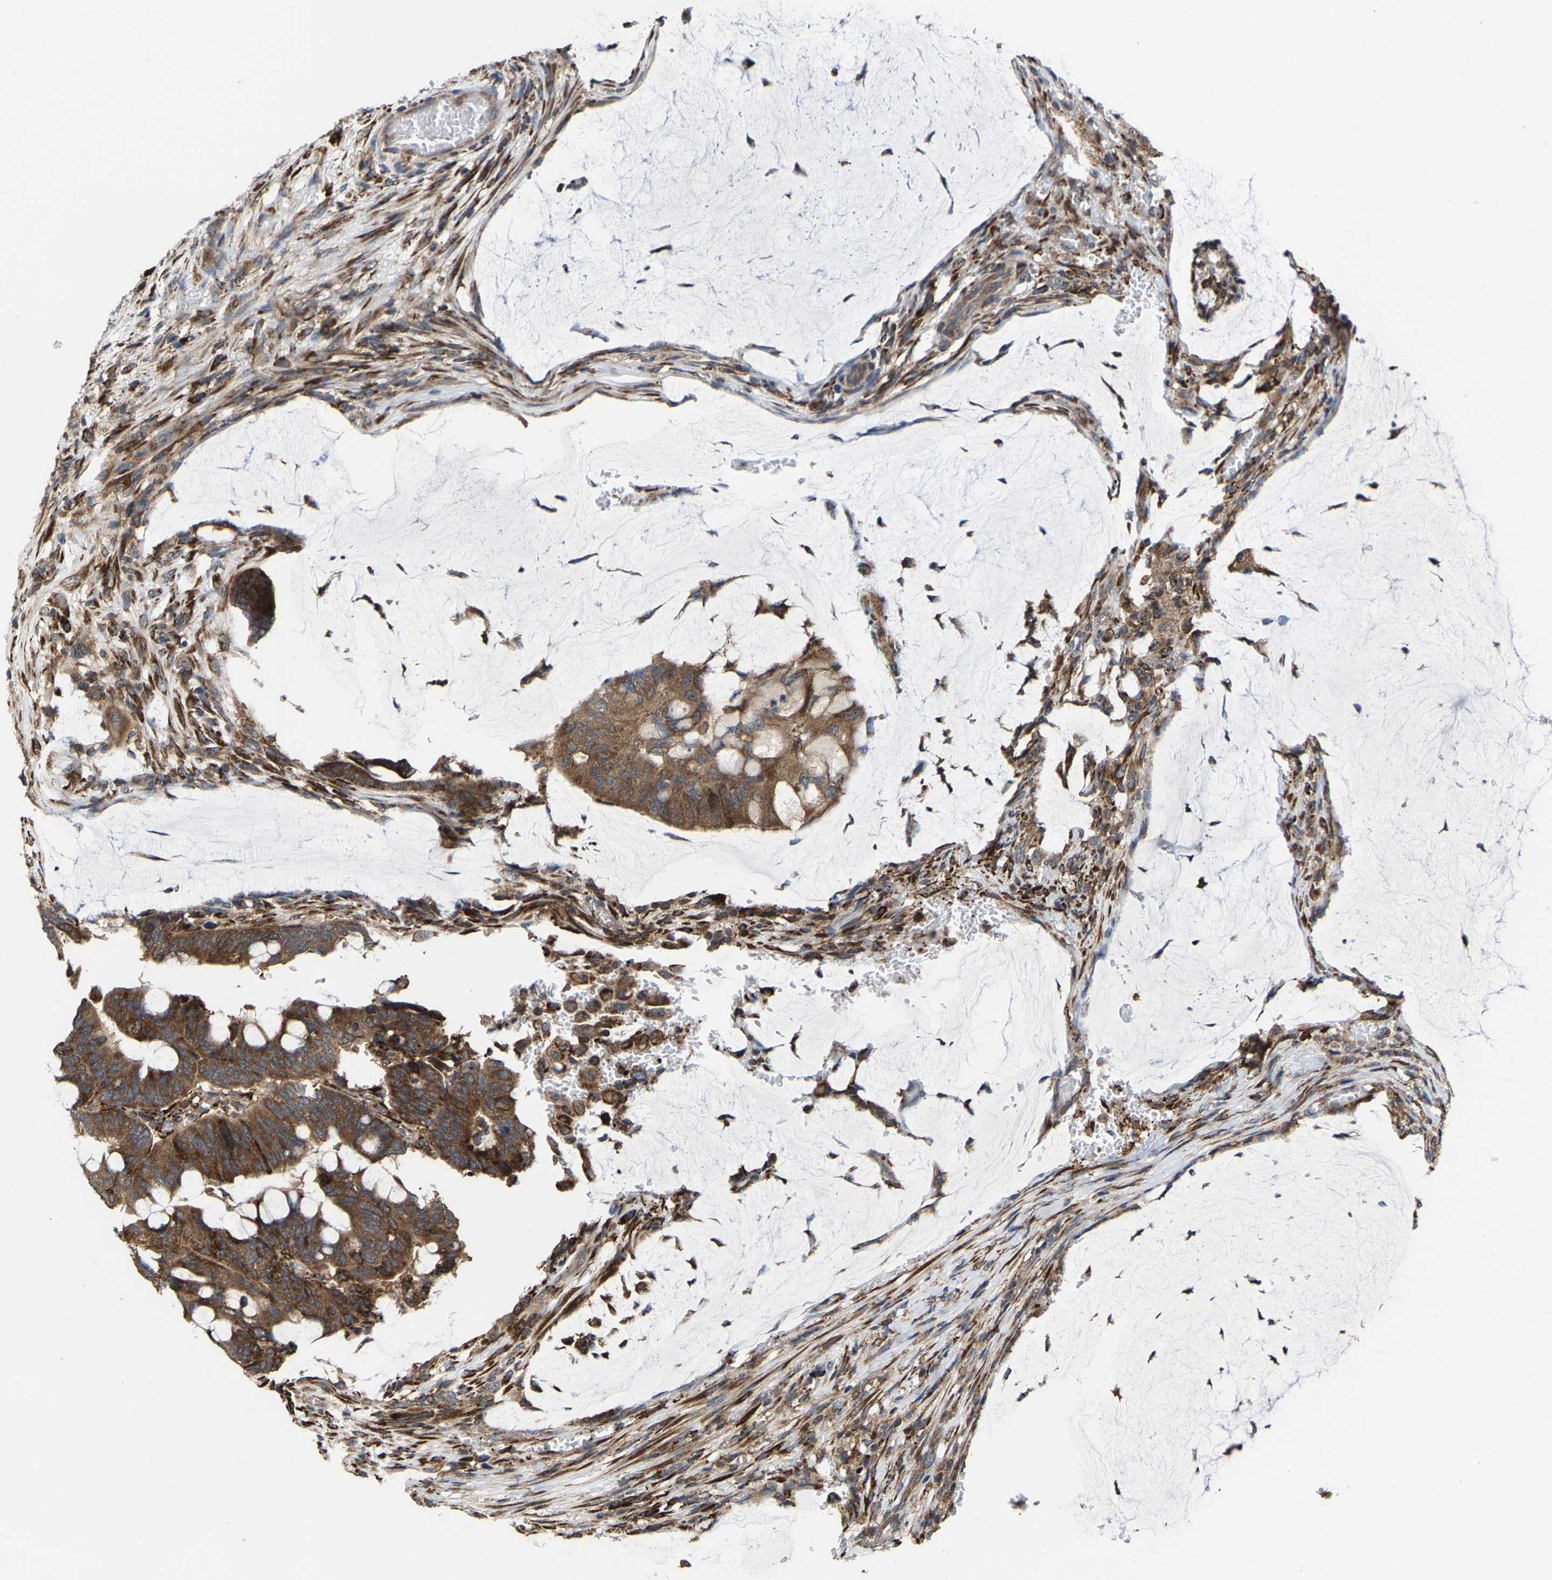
{"staining": {"intensity": "strong", "quantity": ">75%", "location": "cytoplasmic/membranous"}, "tissue": "colorectal cancer", "cell_type": "Tumor cells", "image_type": "cancer", "snomed": [{"axis": "morphology", "description": "Normal tissue, NOS"}, {"axis": "morphology", "description": "Adenocarcinoma, NOS"}, {"axis": "topography", "description": "Rectum"}, {"axis": "topography", "description": "Peripheral nerve tissue"}], "caption": "Tumor cells exhibit strong cytoplasmic/membranous expression in about >75% of cells in adenocarcinoma (colorectal).", "gene": "FGD3", "patient": {"sex": "male", "age": 92}}